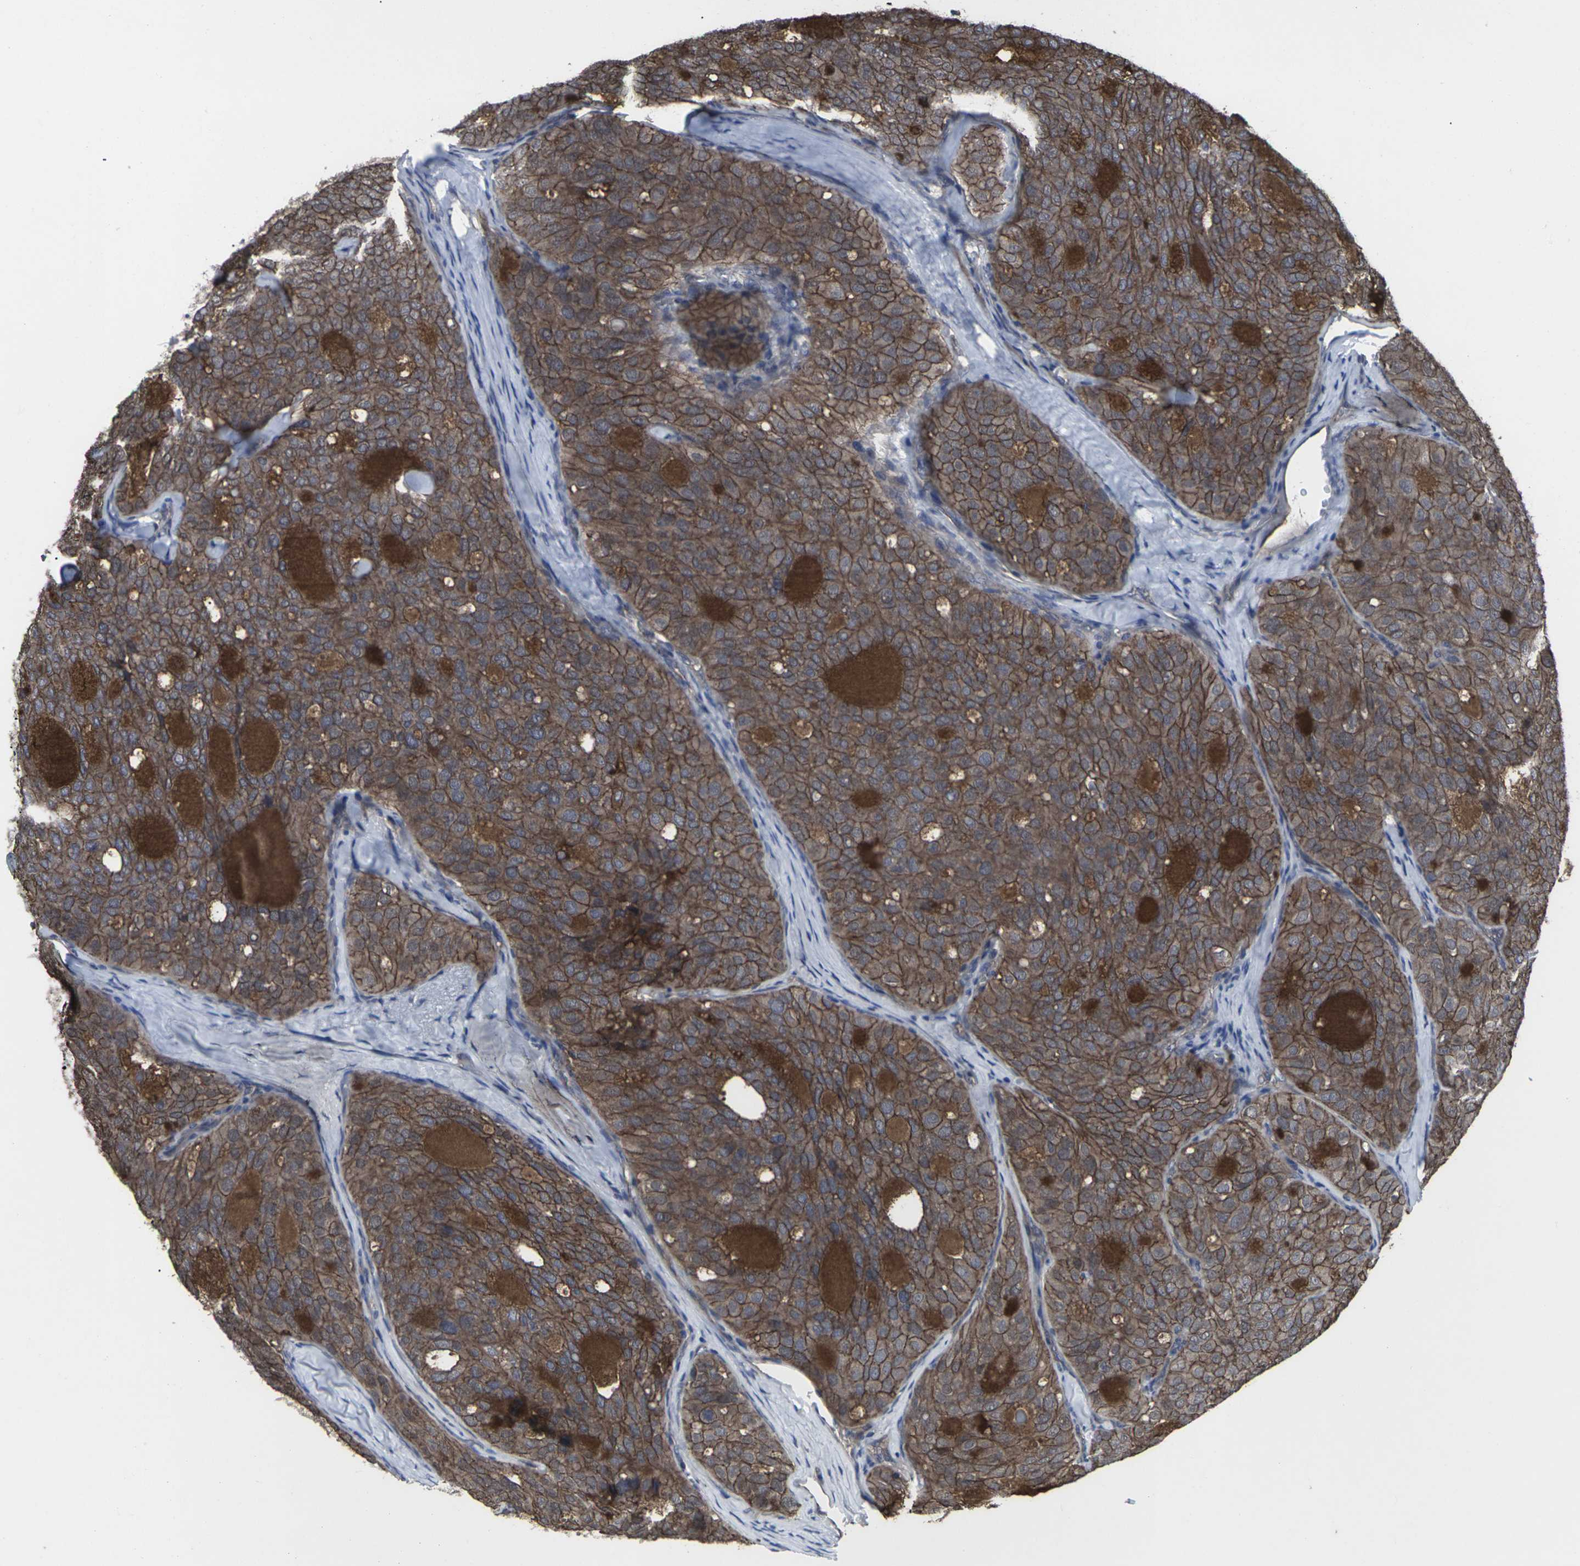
{"staining": {"intensity": "strong", "quantity": ">75%", "location": "cytoplasmic/membranous"}, "tissue": "thyroid cancer", "cell_type": "Tumor cells", "image_type": "cancer", "snomed": [{"axis": "morphology", "description": "Follicular adenoma carcinoma, NOS"}, {"axis": "topography", "description": "Thyroid gland"}], "caption": "Approximately >75% of tumor cells in human thyroid cancer (follicular adenoma carcinoma) reveal strong cytoplasmic/membranous protein positivity as visualized by brown immunohistochemical staining.", "gene": "MAPKAPK2", "patient": {"sex": "male", "age": 75}}